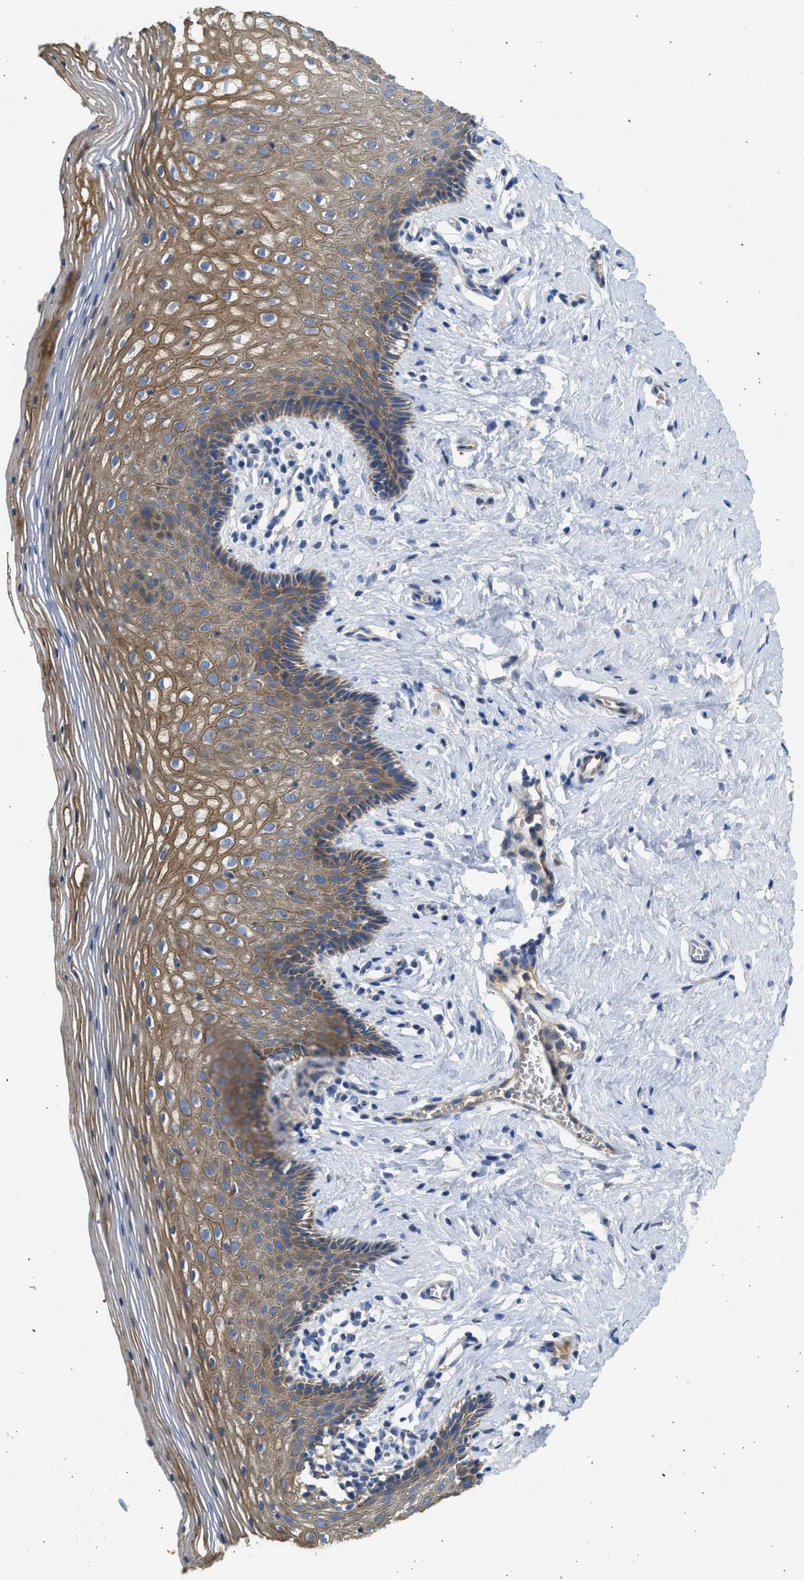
{"staining": {"intensity": "moderate", "quantity": ">75%", "location": "cytoplasmic/membranous"}, "tissue": "vagina", "cell_type": "Squamous epithelial cells", "image_type": "normal", "snomed": [{"axis": "morphology", "description": "Normal tissue, NOS"}, {"axis": "topography", "description": "Vagina"}], "caption": "The immunohistochemical stain shows moderate cytoplasmic/membranous positivity in squamous epithelial cells of normal vagina.", "gene": "CSRNP2", "patient": {"sex": "female", "age": 32}}